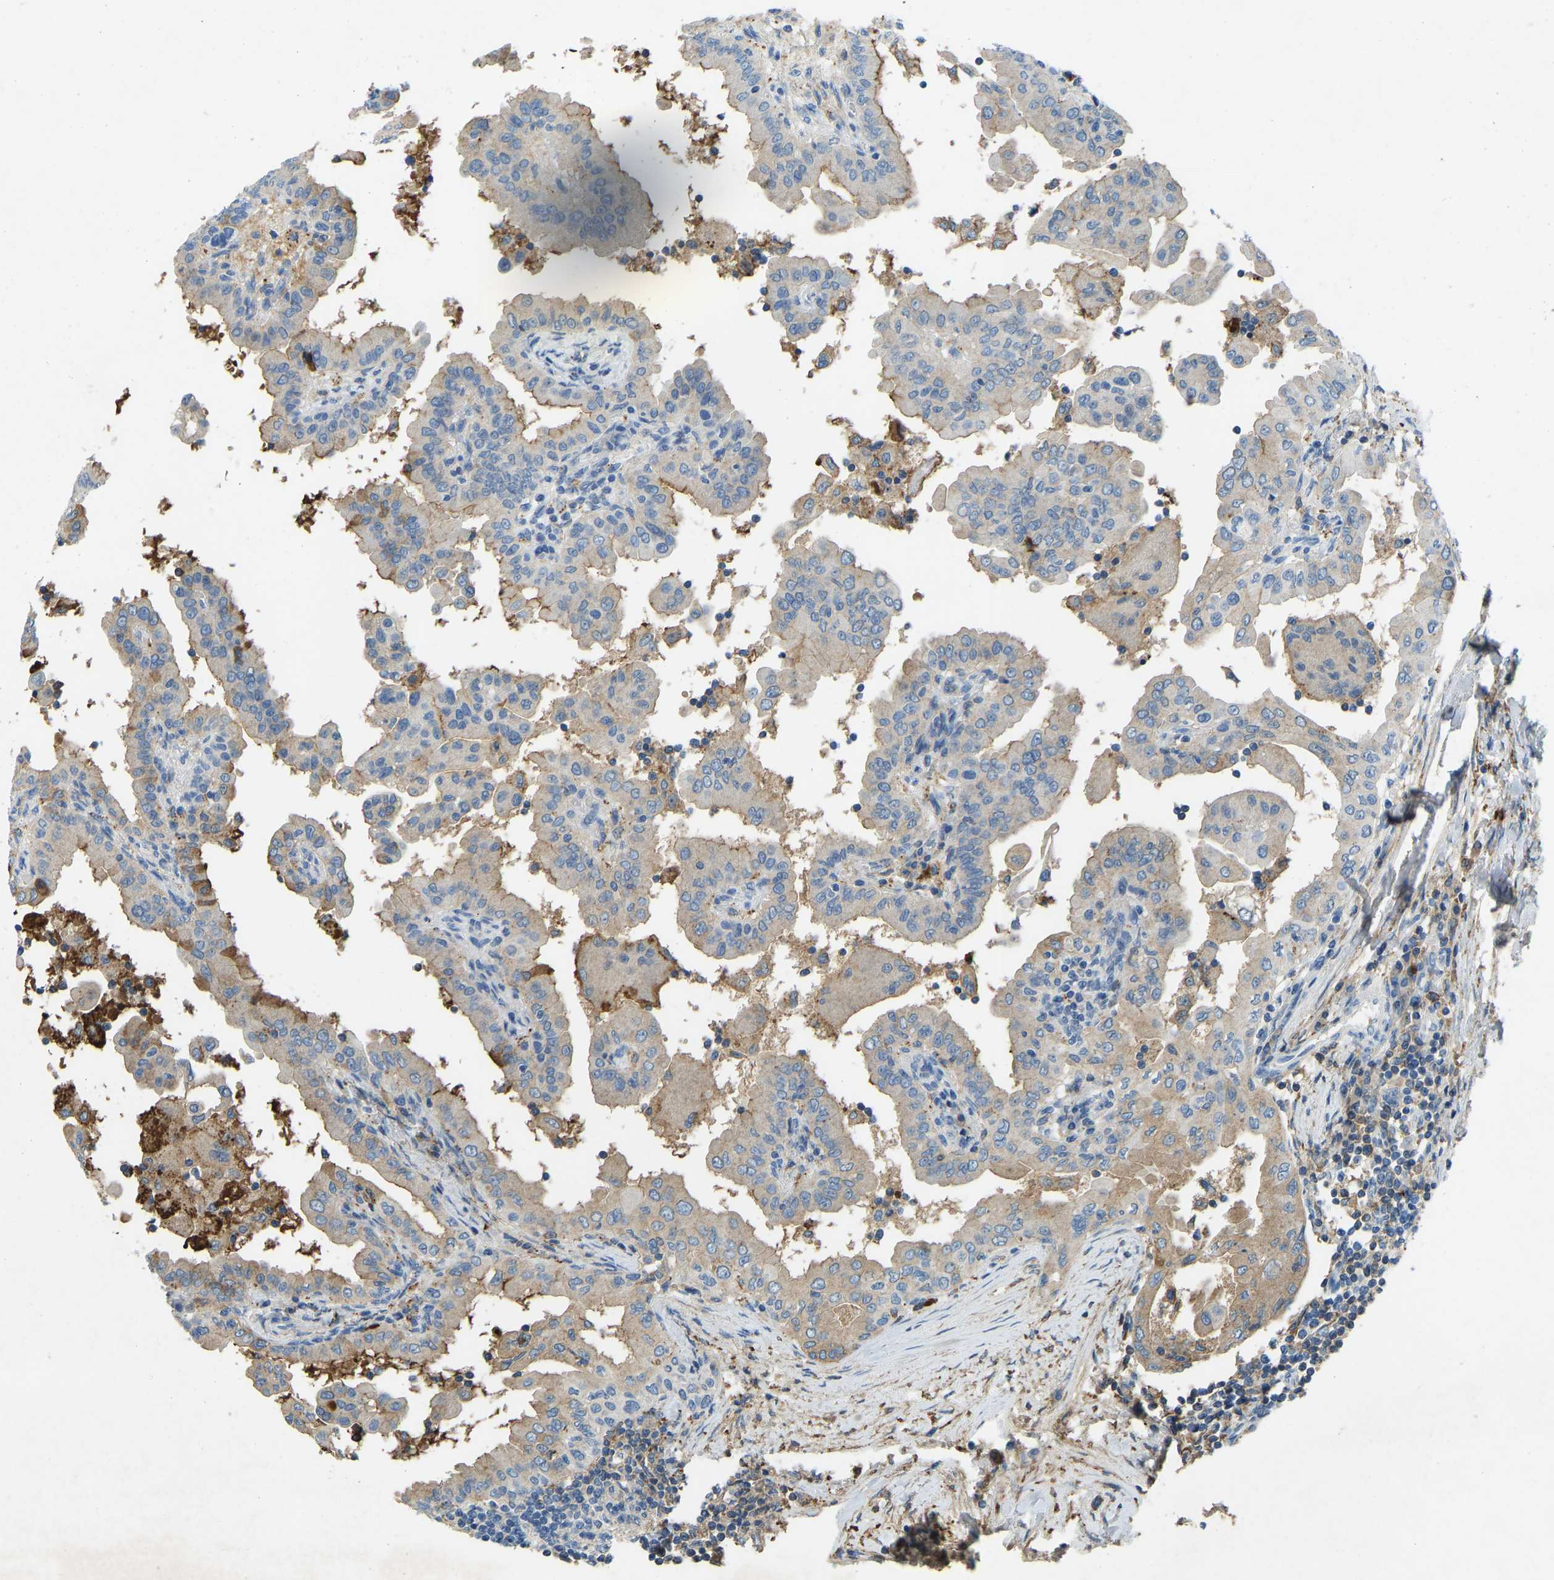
{"staining": {"intensity": "weak", "quantity": "25%-75%", "location": "cytoplasmic/membranous"}, "tissue": "thyroid cancer", "cell_type": "Tumor cells", "image_type": "cancer", "snomed": [{"axis": "morphology", "description": "Papillary adenocarcinoma, NOS"}, {"axis": "topography", "description": "Thyroid gland"}], "caption": "Papillary adenocarcinoma (thyroid) stained with a brown dye reveals weak cytoplasmic/membranous positive positivity in about 25%-75% of tumor cells.", "gene": "THBS4", "patient": {"sex": "male", "age": 33}}